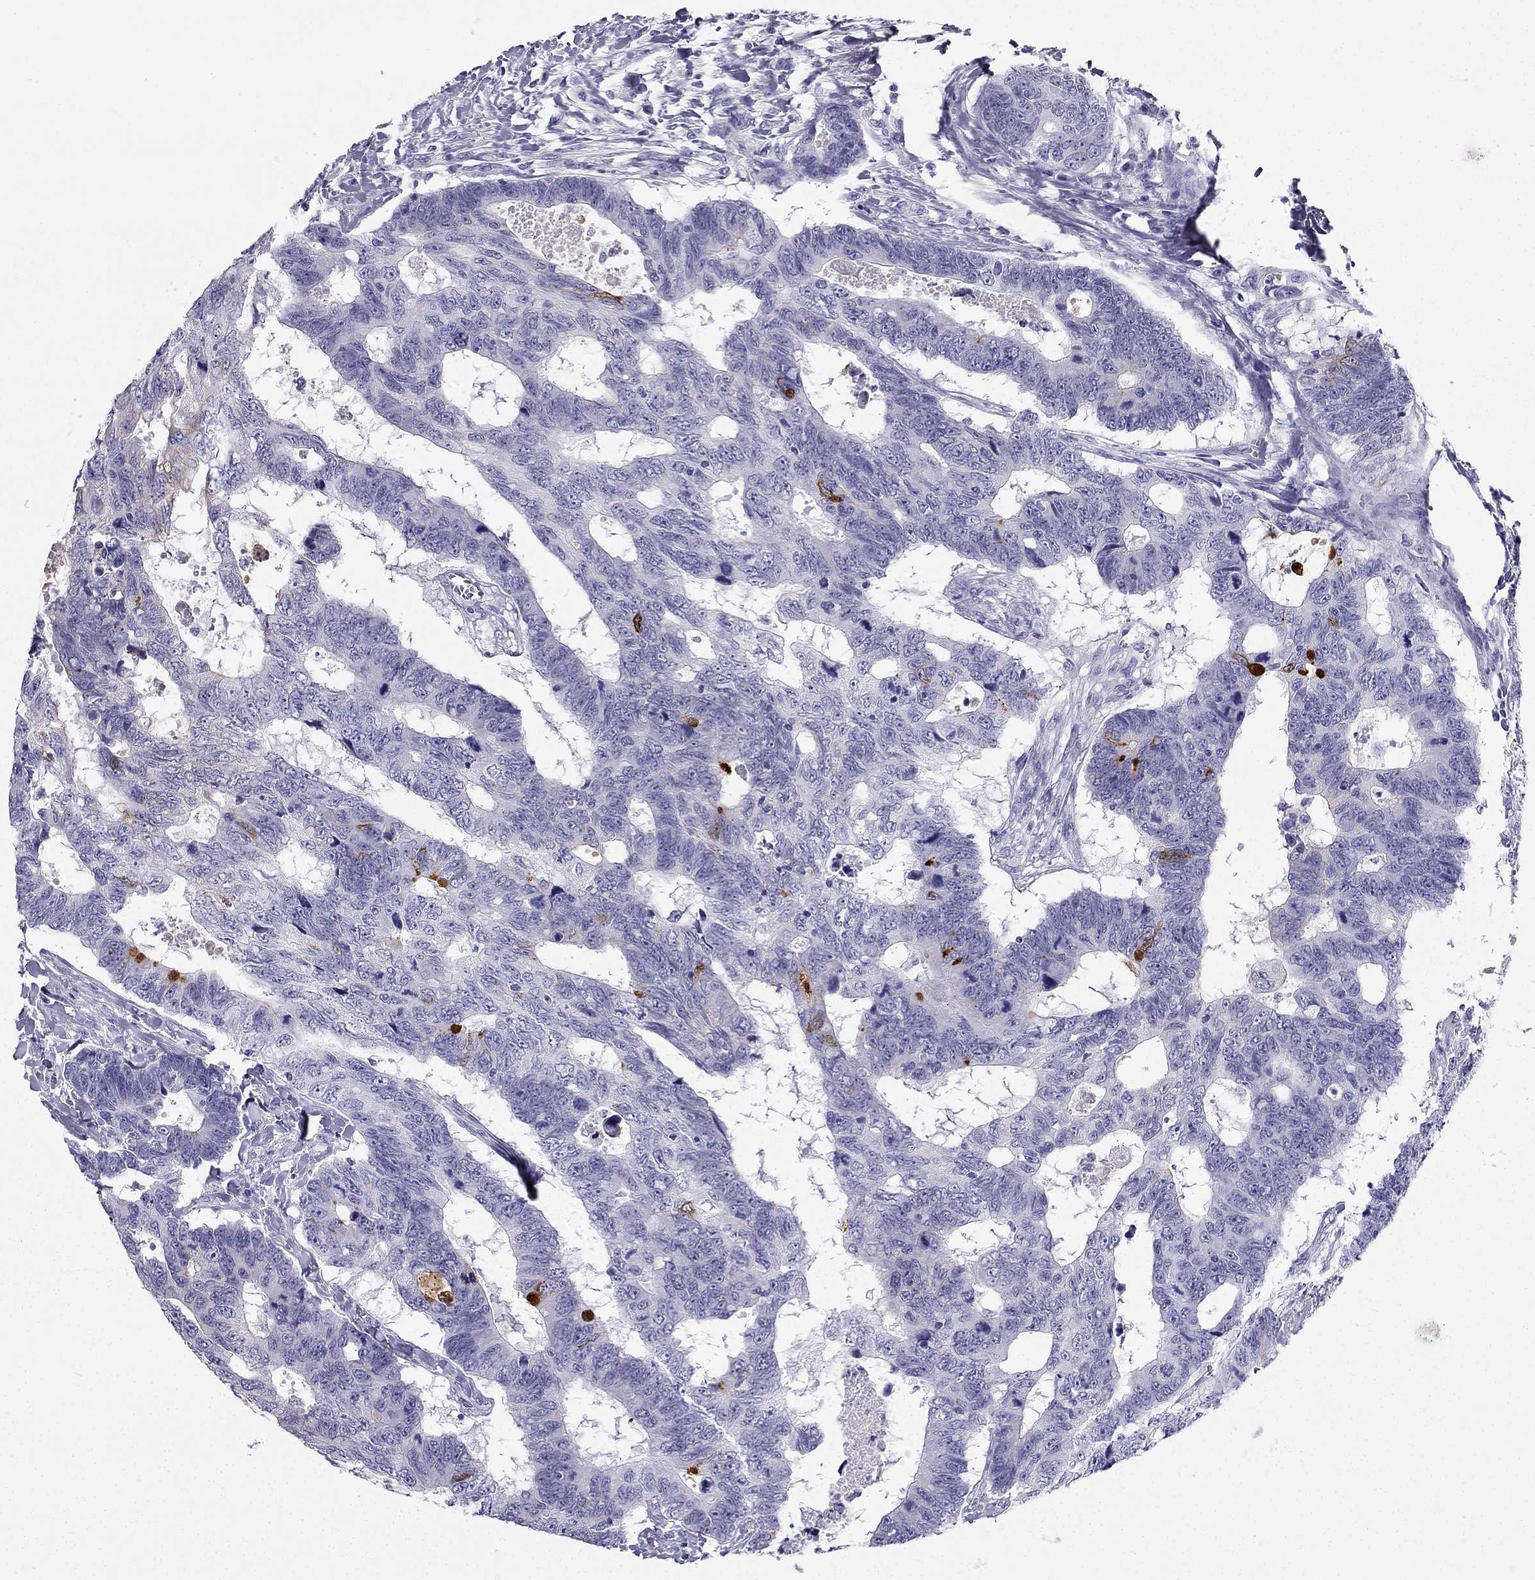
{"staining": {"intensity": "negative", "quantity": "none", "location": "none"}, "tissue": "colorectal cancer", "cell_type": "Tumor cells", "image_type": "cancer", "snomed": [{"axis": "morphology", "description": "Adenocarcinoma, NOS"}, {"axis": "topography", "description": "Colon"}], "caption": "The histopathology image exhibits no staining of tumor cells in colorectal cancer. (Stains: DAB (3,3'-diaminobenzidine) IHC with hematoxylin counter stain, Microscopy: brightfield microscopy at high magnification).", "gene": "TFF3", "patient": {"sex": "female", "age": 77}}